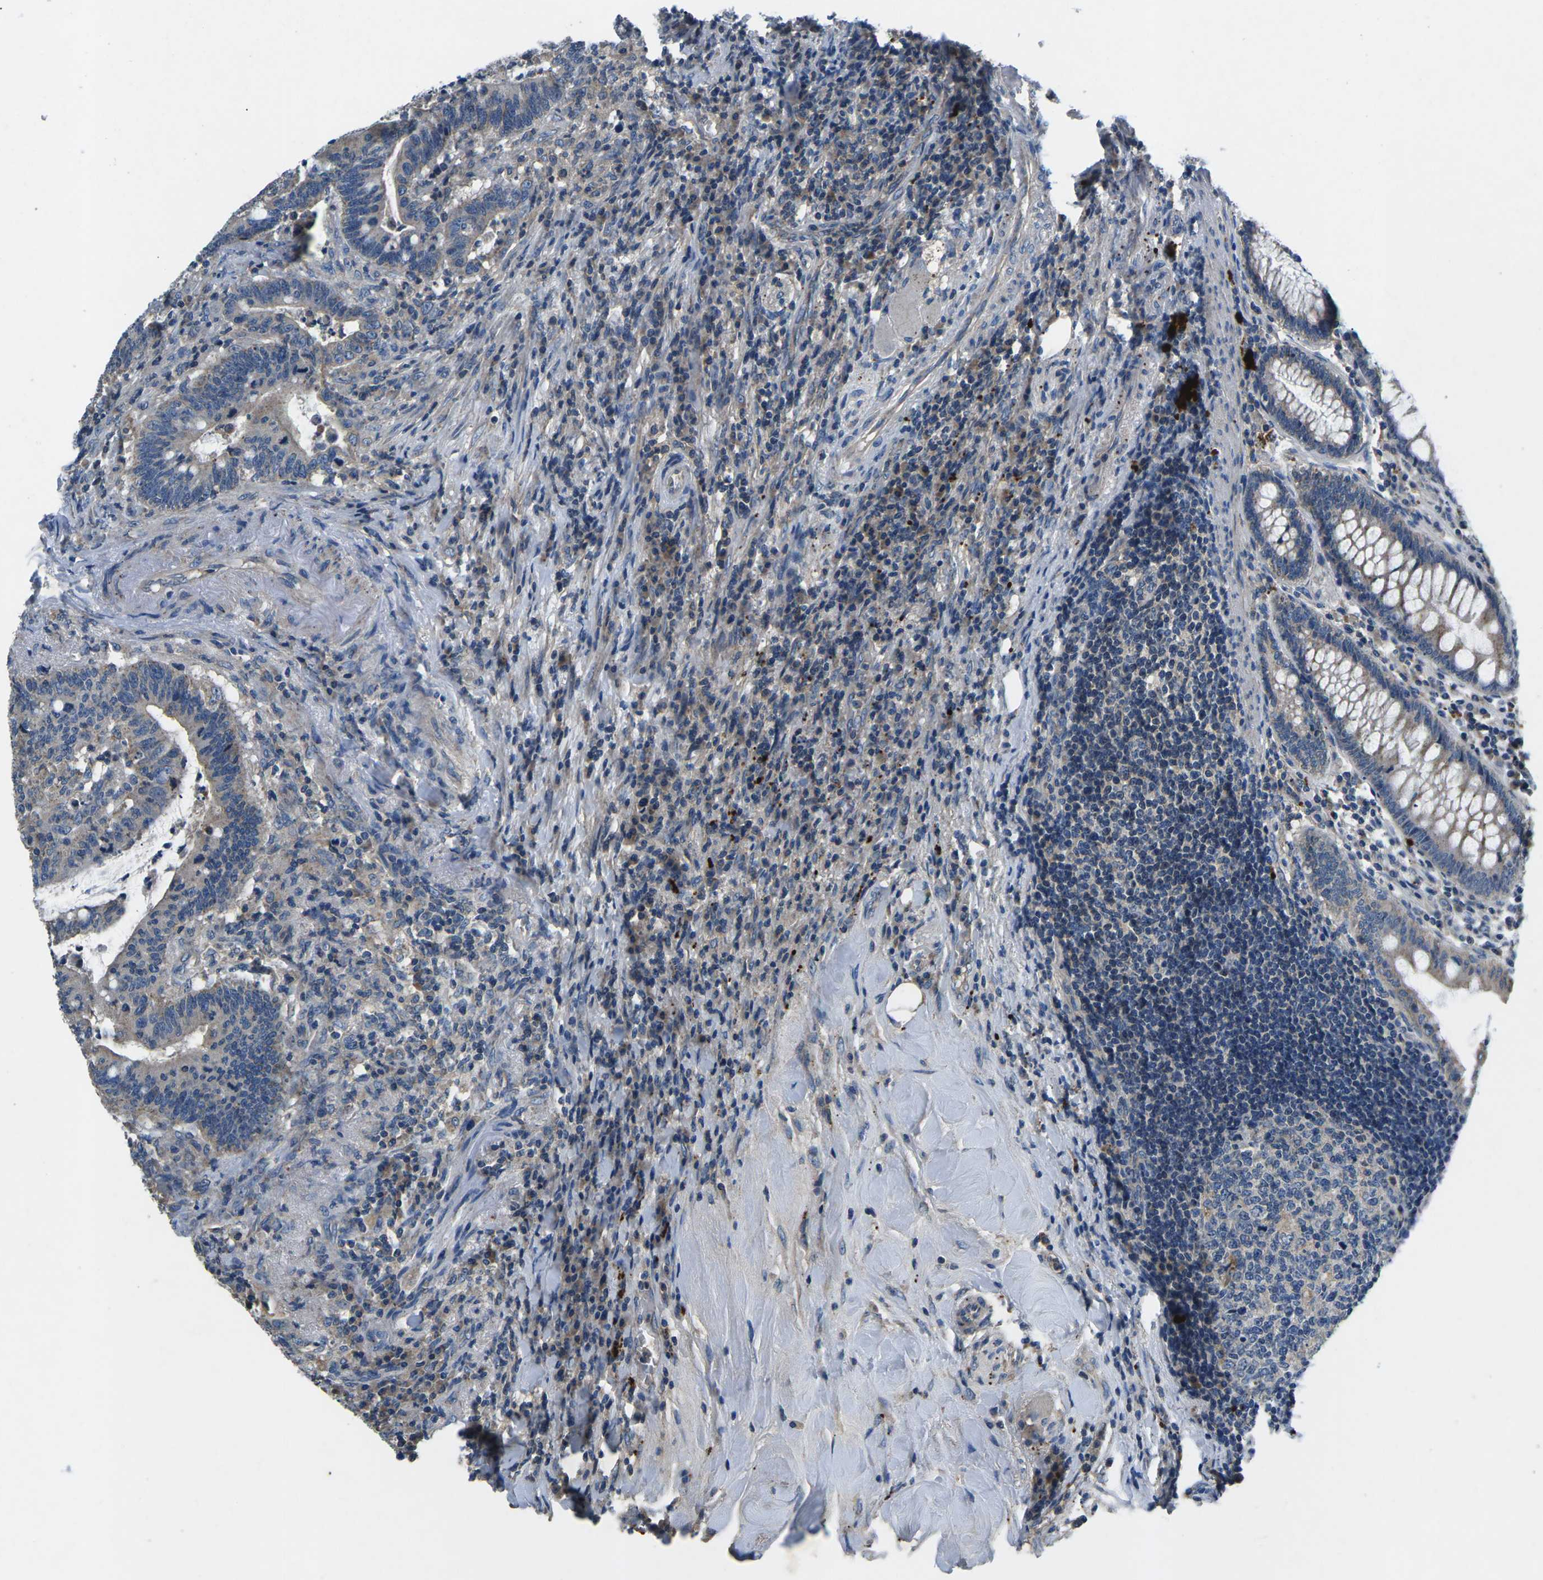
{"staining": {"intensity": "moderate", "quantity": "<25%", "location": "cytoplasmic/membranous"}, "tissue": "colorectal cancer", "cell_type": "Tumor cells", "image_type": "cancer", "snomed": [{"axis": "morphology", "description": "Normal tissue, NOS"}, {"axis": "morphology", "description": "Adenocarcinoma, NOS"}, {"axis": "topography", "description": "Colon"}], "caption": "This is an image of immunohistochemistry (IHC) staining of colorectal cancer, which shows moderate positivity in the cytoplasmic/membranous of tumor cells.", "gene": "PDCD6IP", "patient": {"sex": "female", "age": 66}}